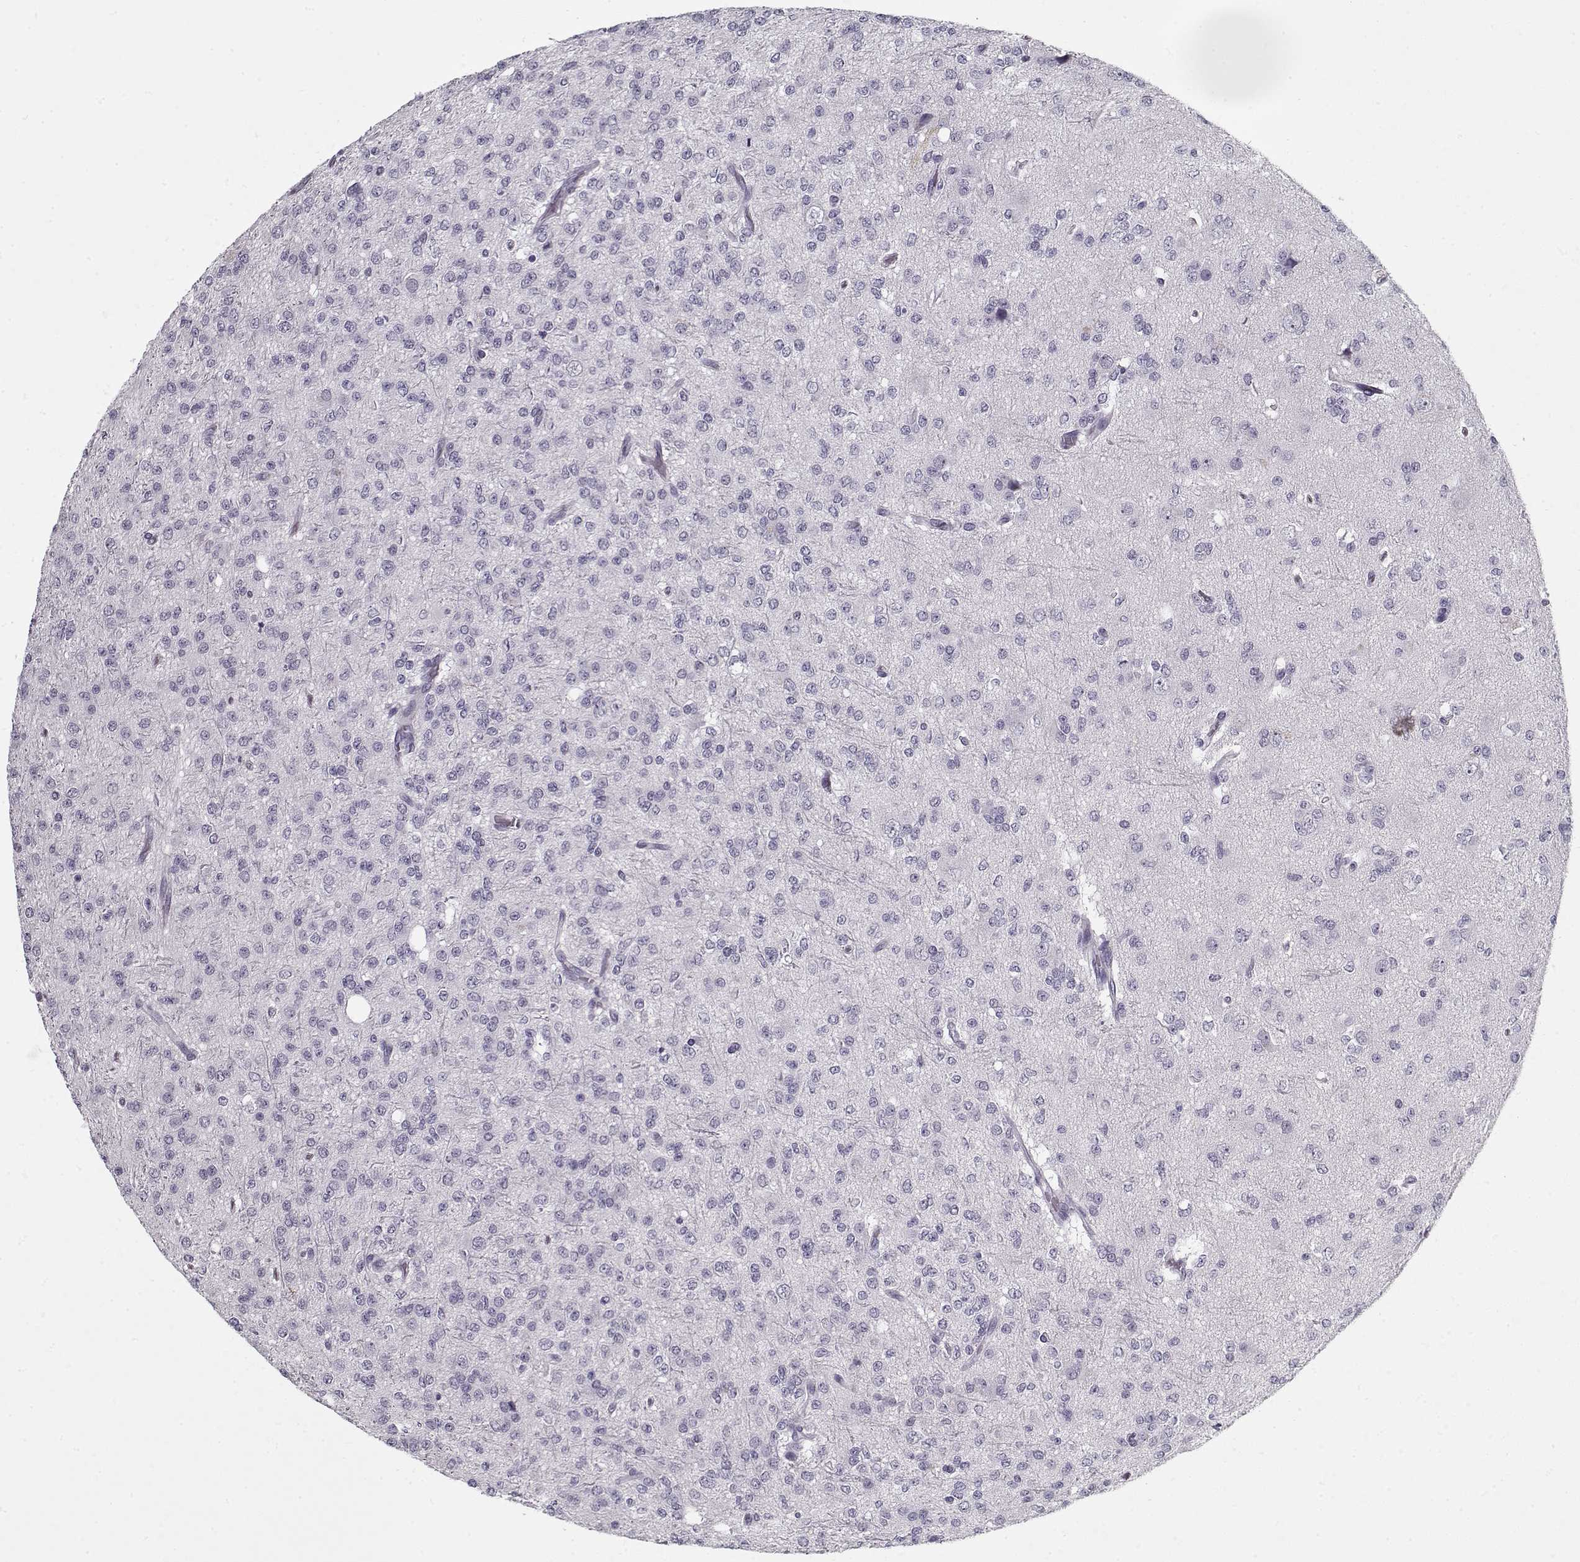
{"staining": {"intensity": "negative", "quantity": "none", "location": "none"}, "tissue": "glioma", "cell_type": "Tumor cells", "image_type": "cancer", "snomed": [{"axis": "morphology", "description": "Glioma, malignant, Low grade"}, {"axis": "topography", "description": "Brain"}], "caption": "A micrograph of human low-grade glioma (malignant) is negative for staining in tumor cells.", "gene": "SPACA9", "patient": {"sex": "male", "age": 27}}